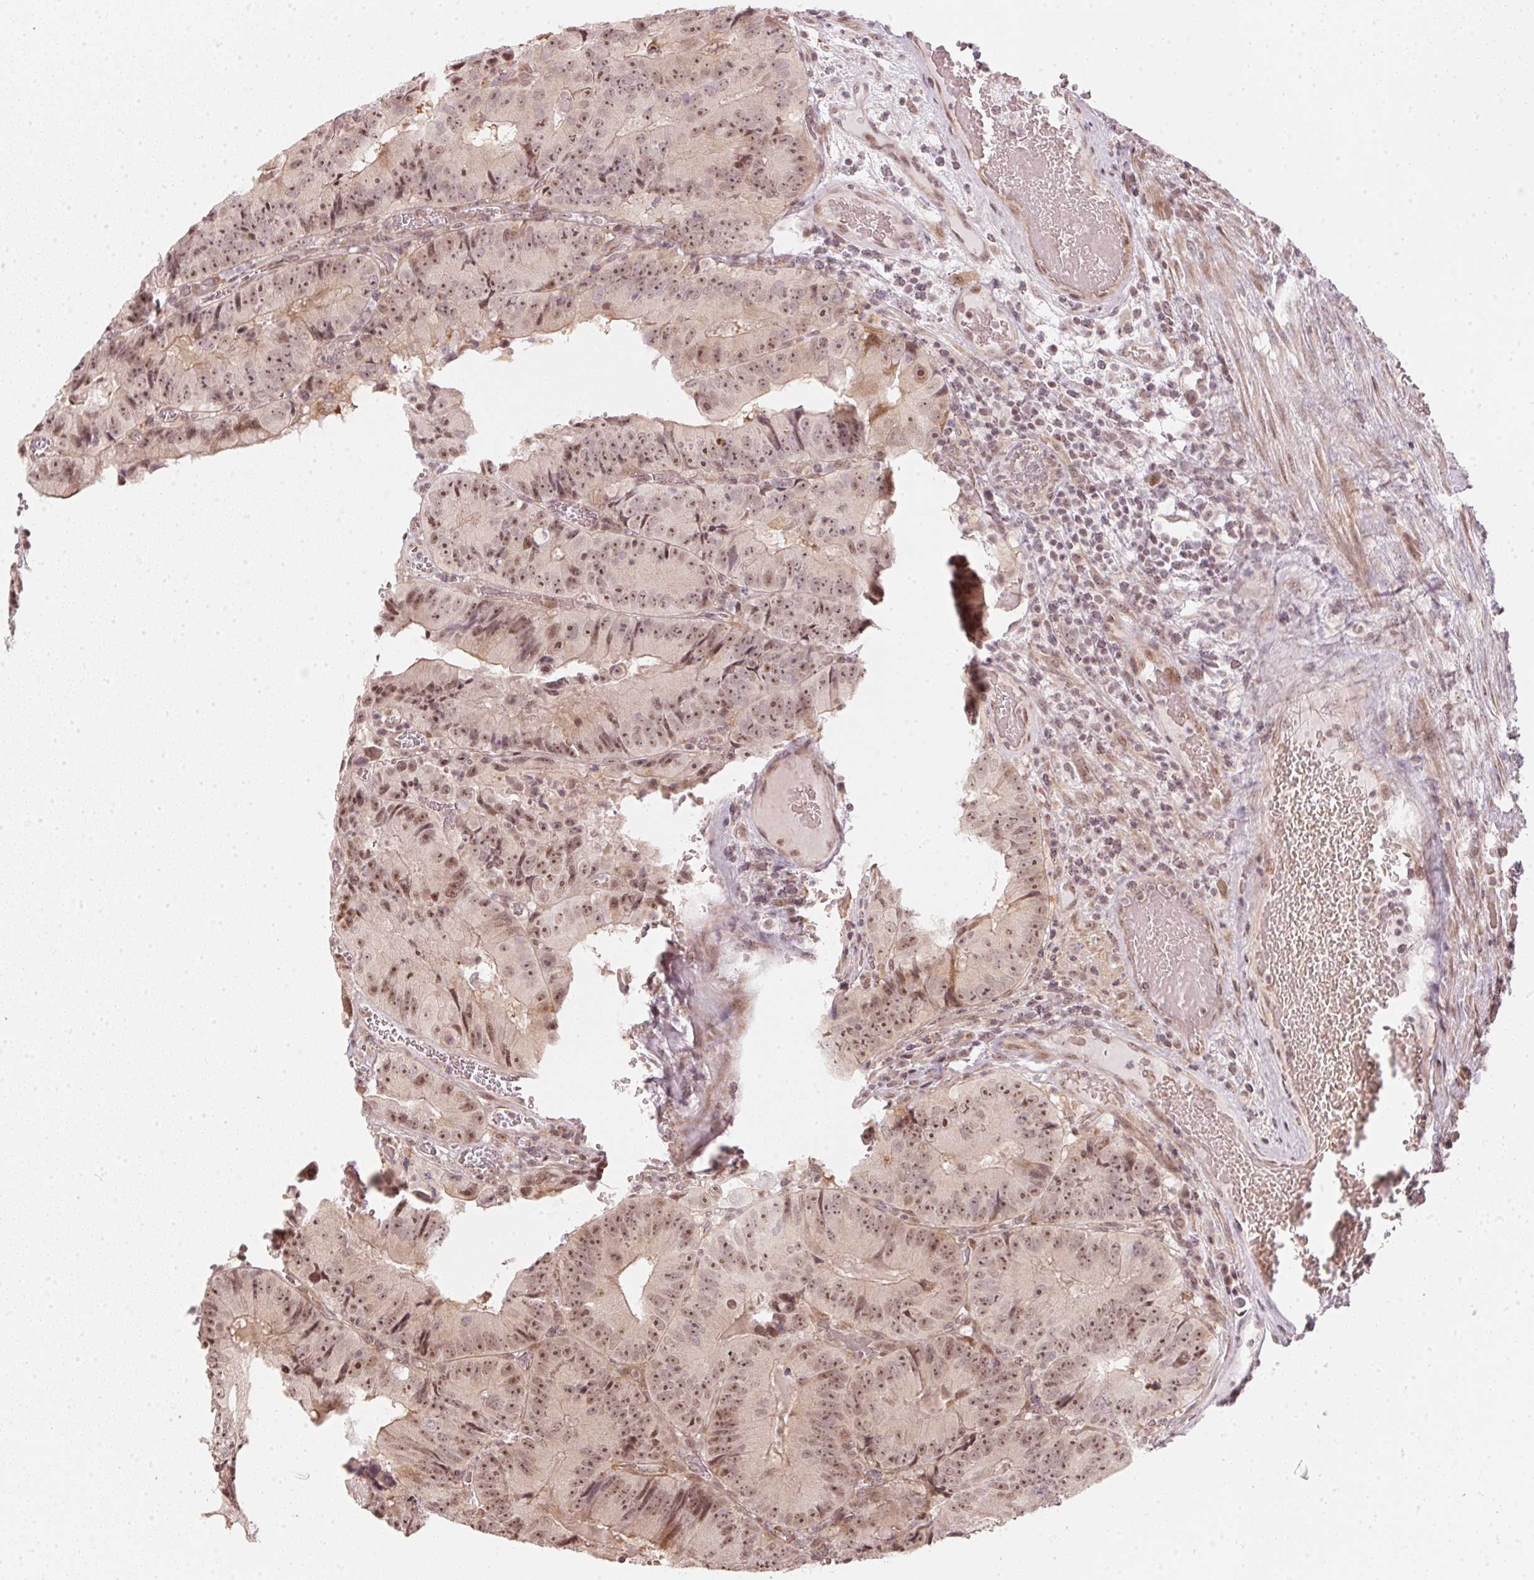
{"staining": {"intensity": "moderate", "quantity": ">75%", "location": "nuclear"}, "tissue": "colorectal cancer", "cell_type": "Tumor cells", "image_type": "cancer", "snomed": [{"axis": "morphology", "description": "Adenocarcinoma, NOS"}, {"axis": "topography", "description": "Colon"}], "caption": "Adenocarcinoma (colorectal) stained for a protein displays moderate nuclear positivity in tumor cells.", "gene": "KAT6A", "patient": {"sex": "female", "age": 86}}